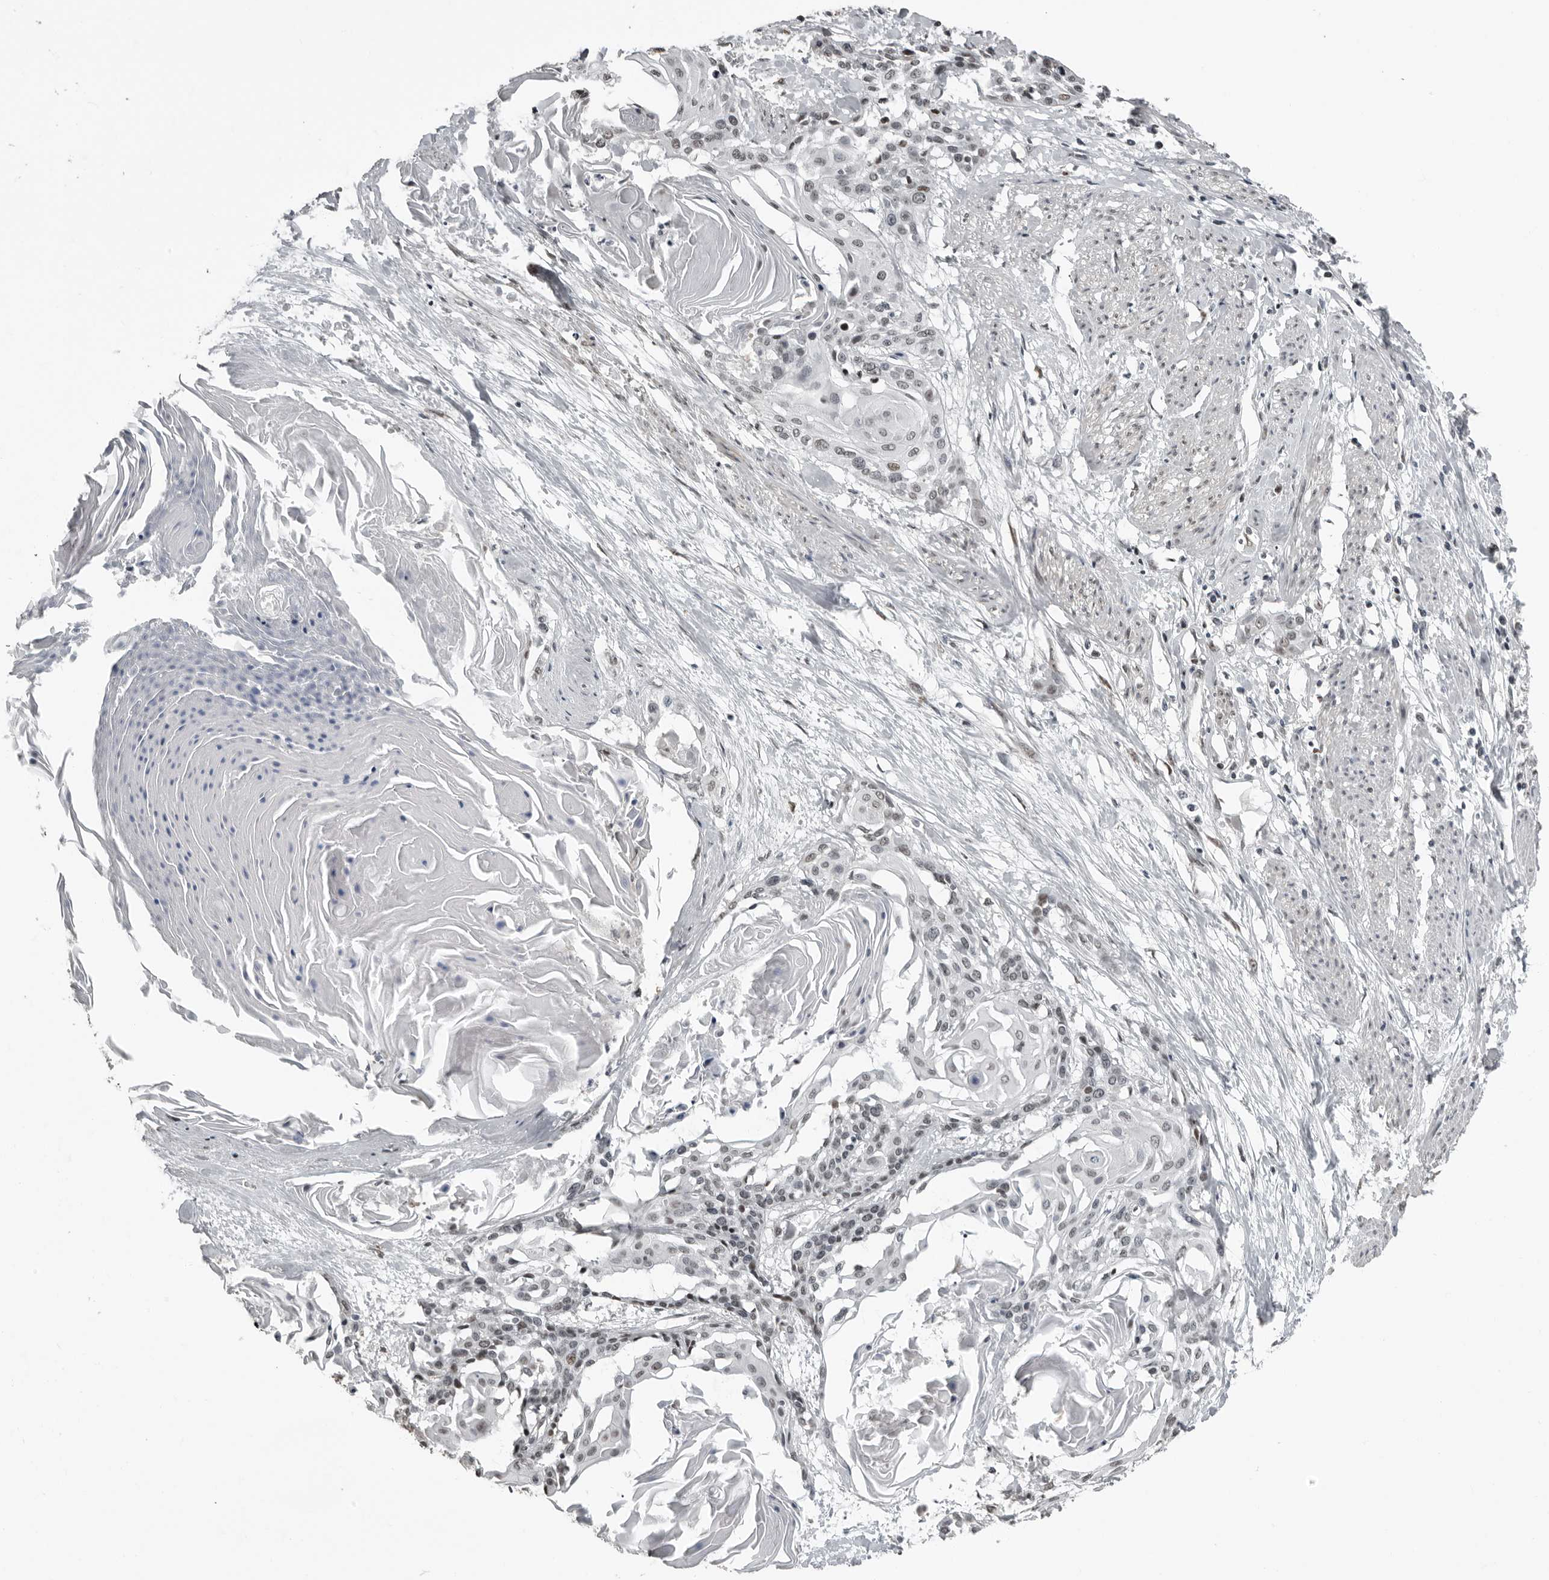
{"staining": {"intensity": "negative", "quantity": "none", "location": "none"}, "tissue": "cervical cancer", "cell_type": "Tumor cells", "image_type": "cancer", "snomed": [{"axis": "morphology", "description": "Squamous cell carcinoma, NOS"}, {"axis": "topography", "description": "Cervix"}], "caption": "IHC of human cervical squamous cell carcinoma shows no positivity in tumor cells.", "gene": "ORC1", "patient": {"sex": "female", "age": 57}}